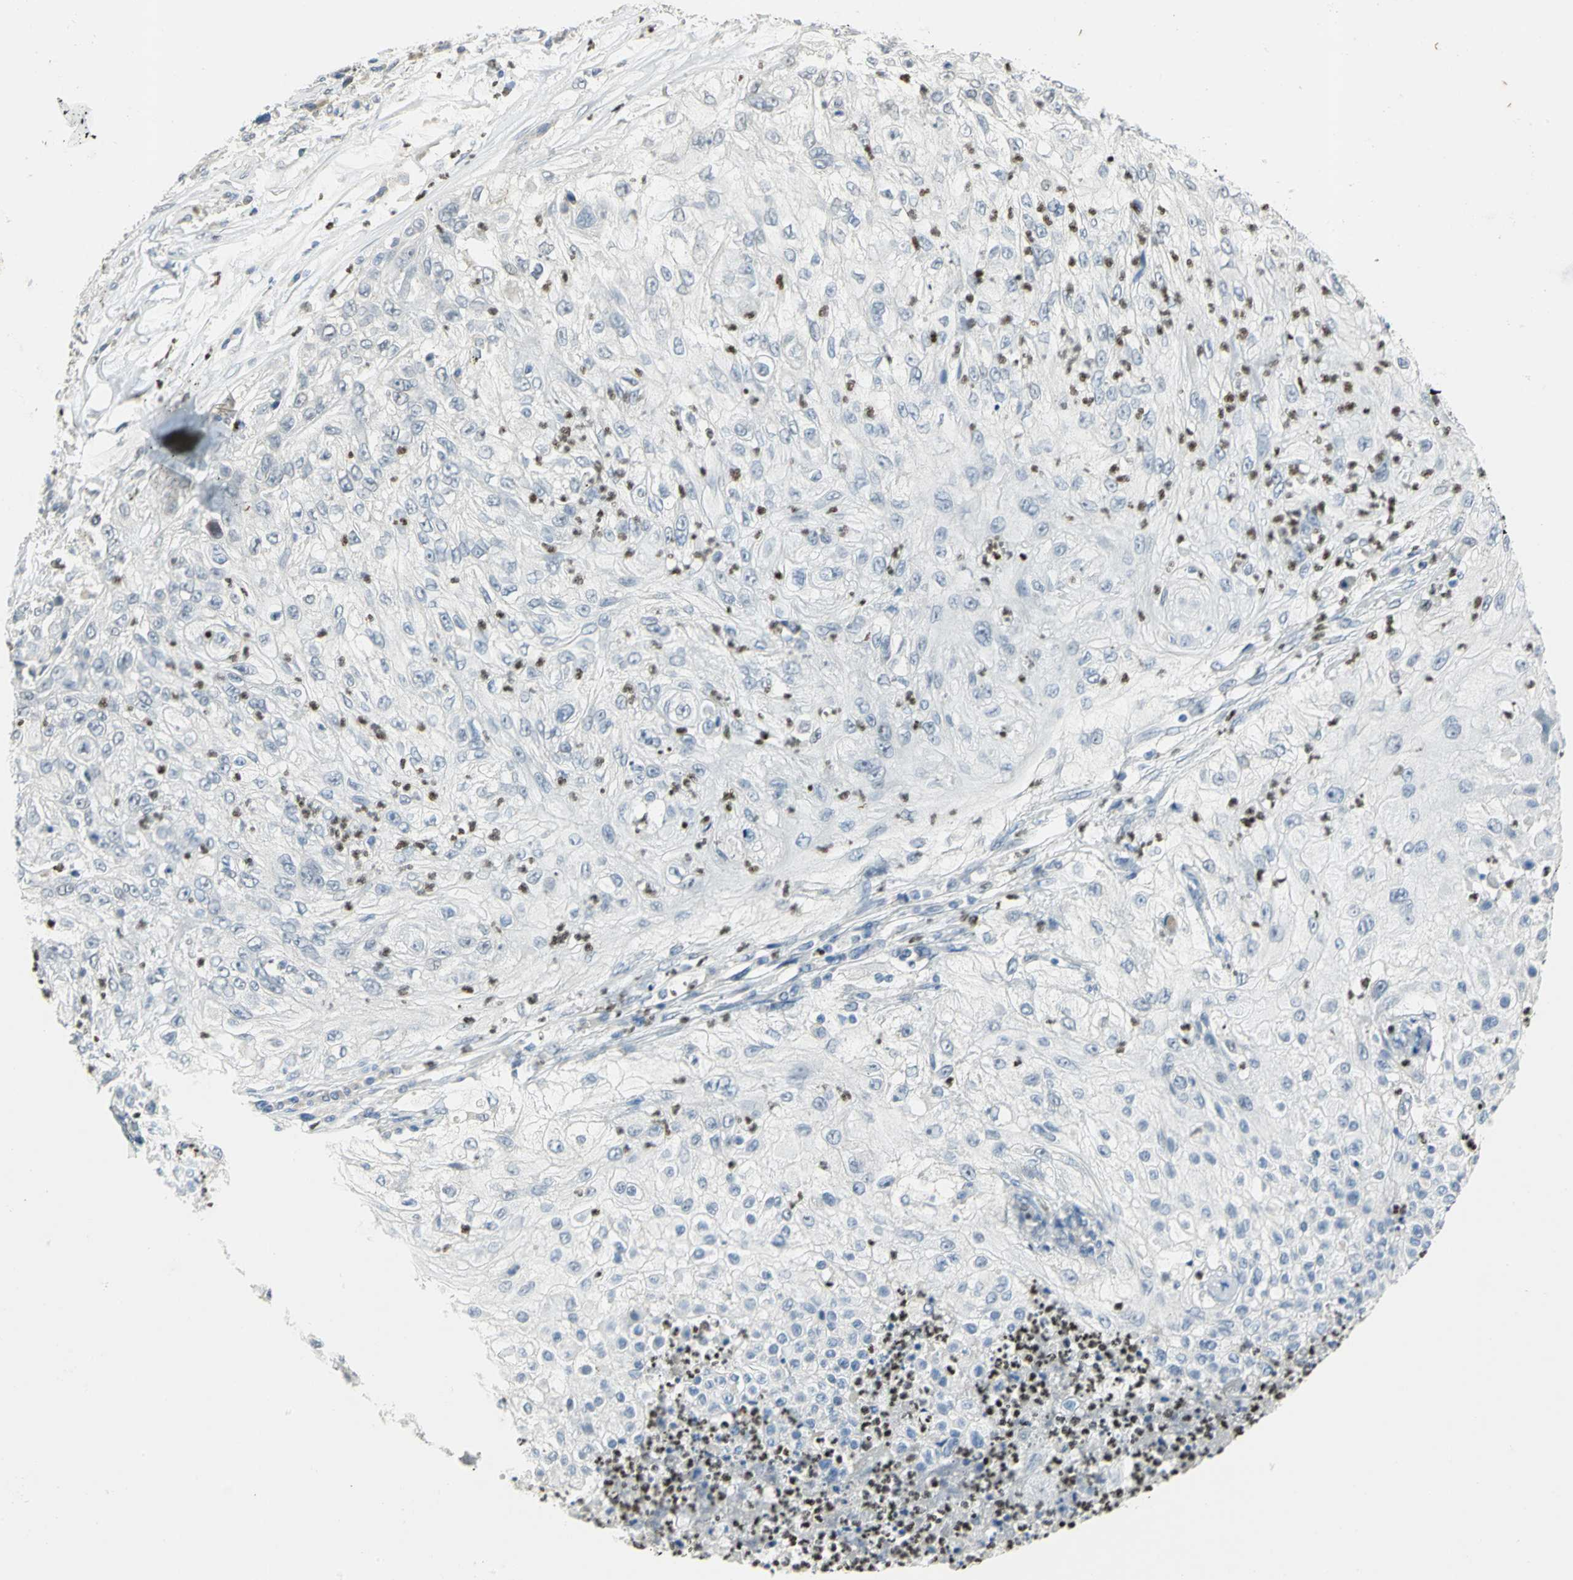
{"staining": {"intensity": "negative", "quantity": "none", "location": "none"}, "tissue": "lung cancer", "cell_type": "Tumor cells", "image_type": "cancer", "snomed": [{"axis": "morphology", "description": "Inflammation, NOS"}, {"axis": "morphology", "description": "Squamous cell carcinoma, NOS"}, {"axis": "topography", "description": "Lymph node"}, {"axis": "topography", "description": "Soft tissue"}, {"axis": "topography", "description": "Lung"}], "caption": "This photomicrograph is of lung cancer (squamous cell carcinoma) stained with immunohistochemistry (IHC) to label a protein in brown with the nuclei are counter-stained blue. There is no positivity in tumor cells. (DAB immunohistochemistry, high magnification).", "gene": "BCL6", "patient": {"sex": "male", "age": 66}}